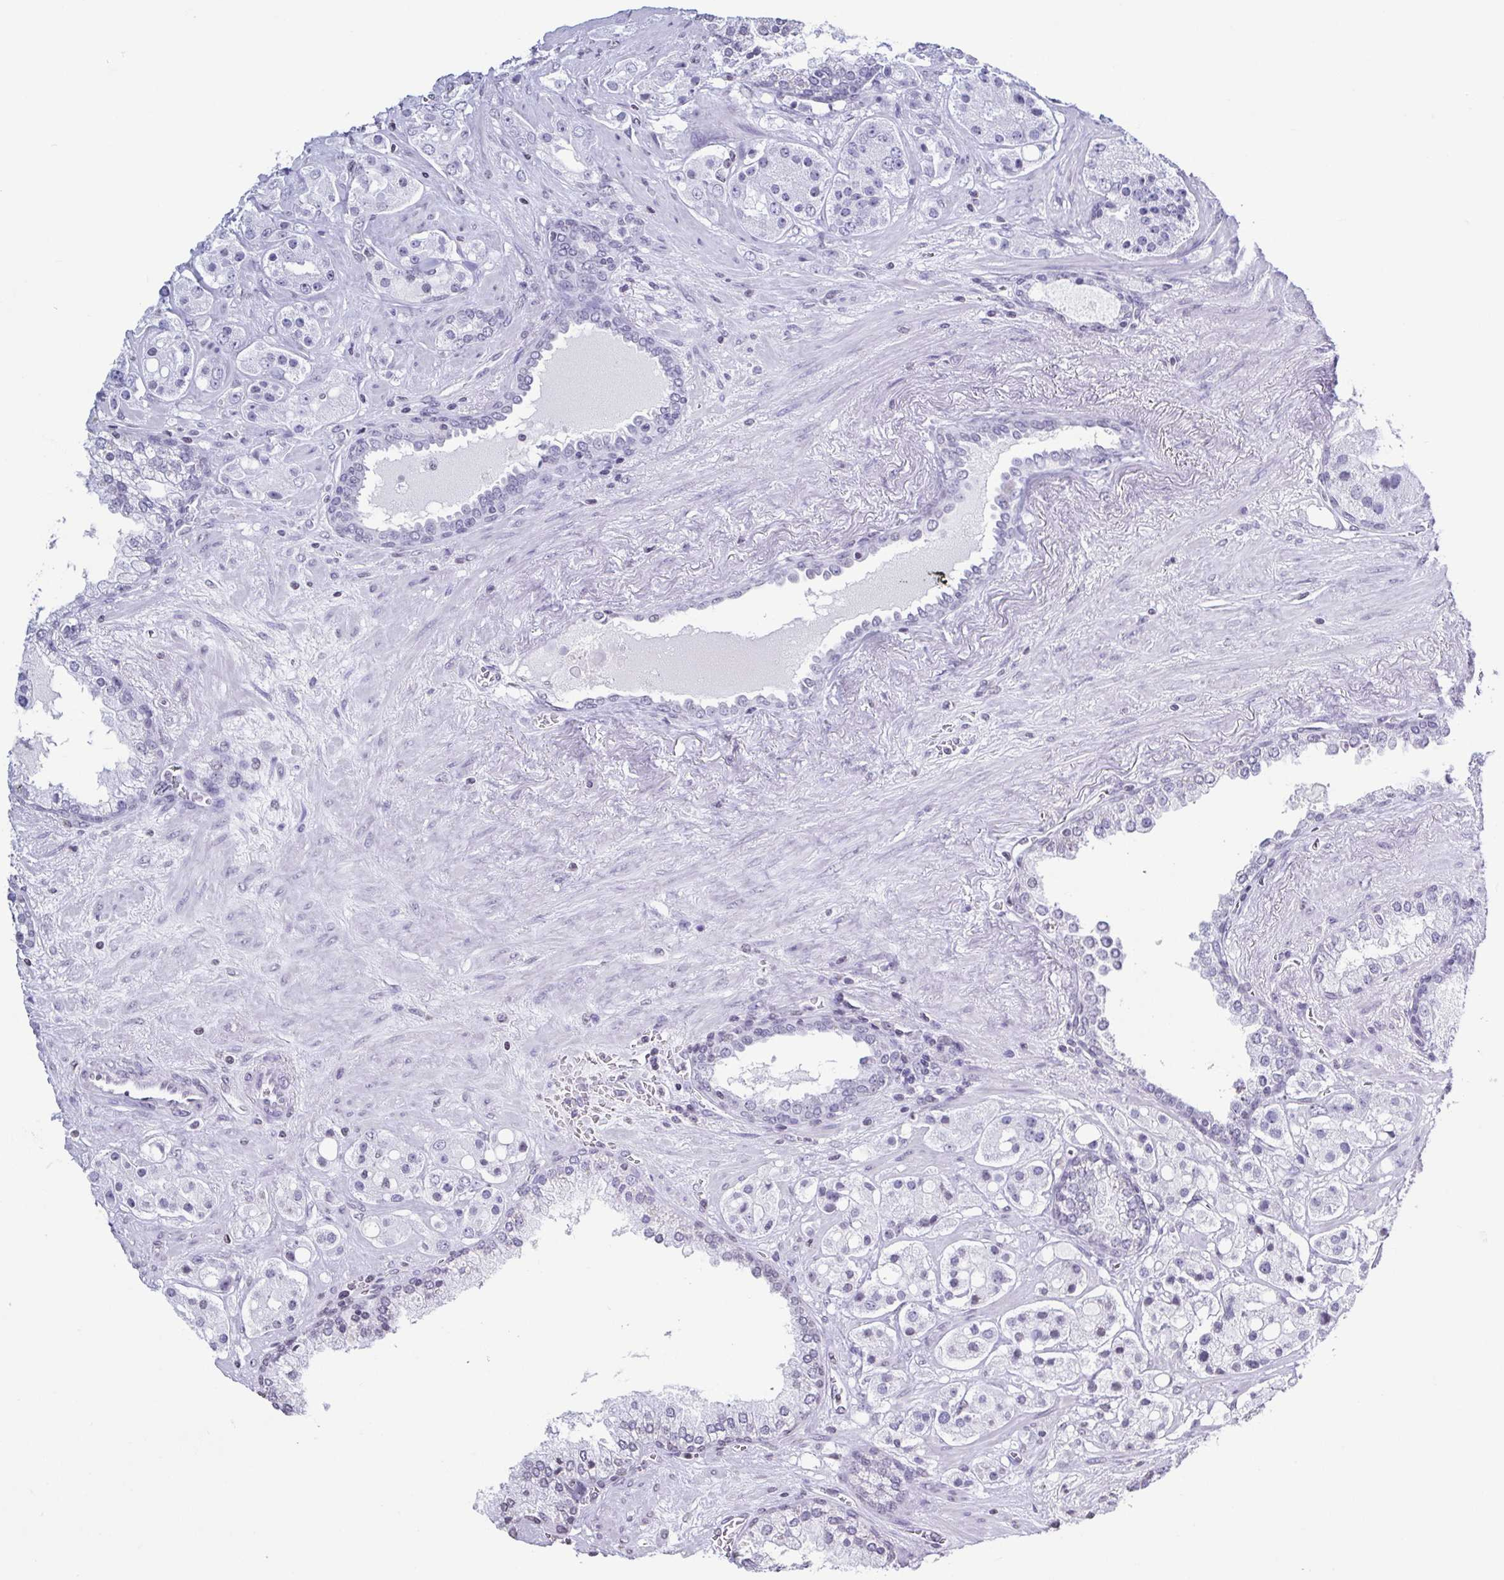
{"staining": {"intensity": "negative", "quantity": "none", "location": "none"}, "tissue": "prostate cancer", "cell_type": "Tumor cells", "image_type": "cancer", "snomed": [{"axis": "morphology", "description": "Adenocarcinoma, High grade"}, {"axis": "topography", "description": "Prostate"}], "caption": "Prostate adenocarcinoma (high-grade) was stained to show a protein in brown. There is no significant expression in tumor cells. Brightfield microscopy of IHC stained with DAB (3,3'-diaminobenzidine) (brown) and hematoxylin (blue), captured at high magnification.", "gene": "VCY1B", "patient": {"sex": "male", "age": 67}}